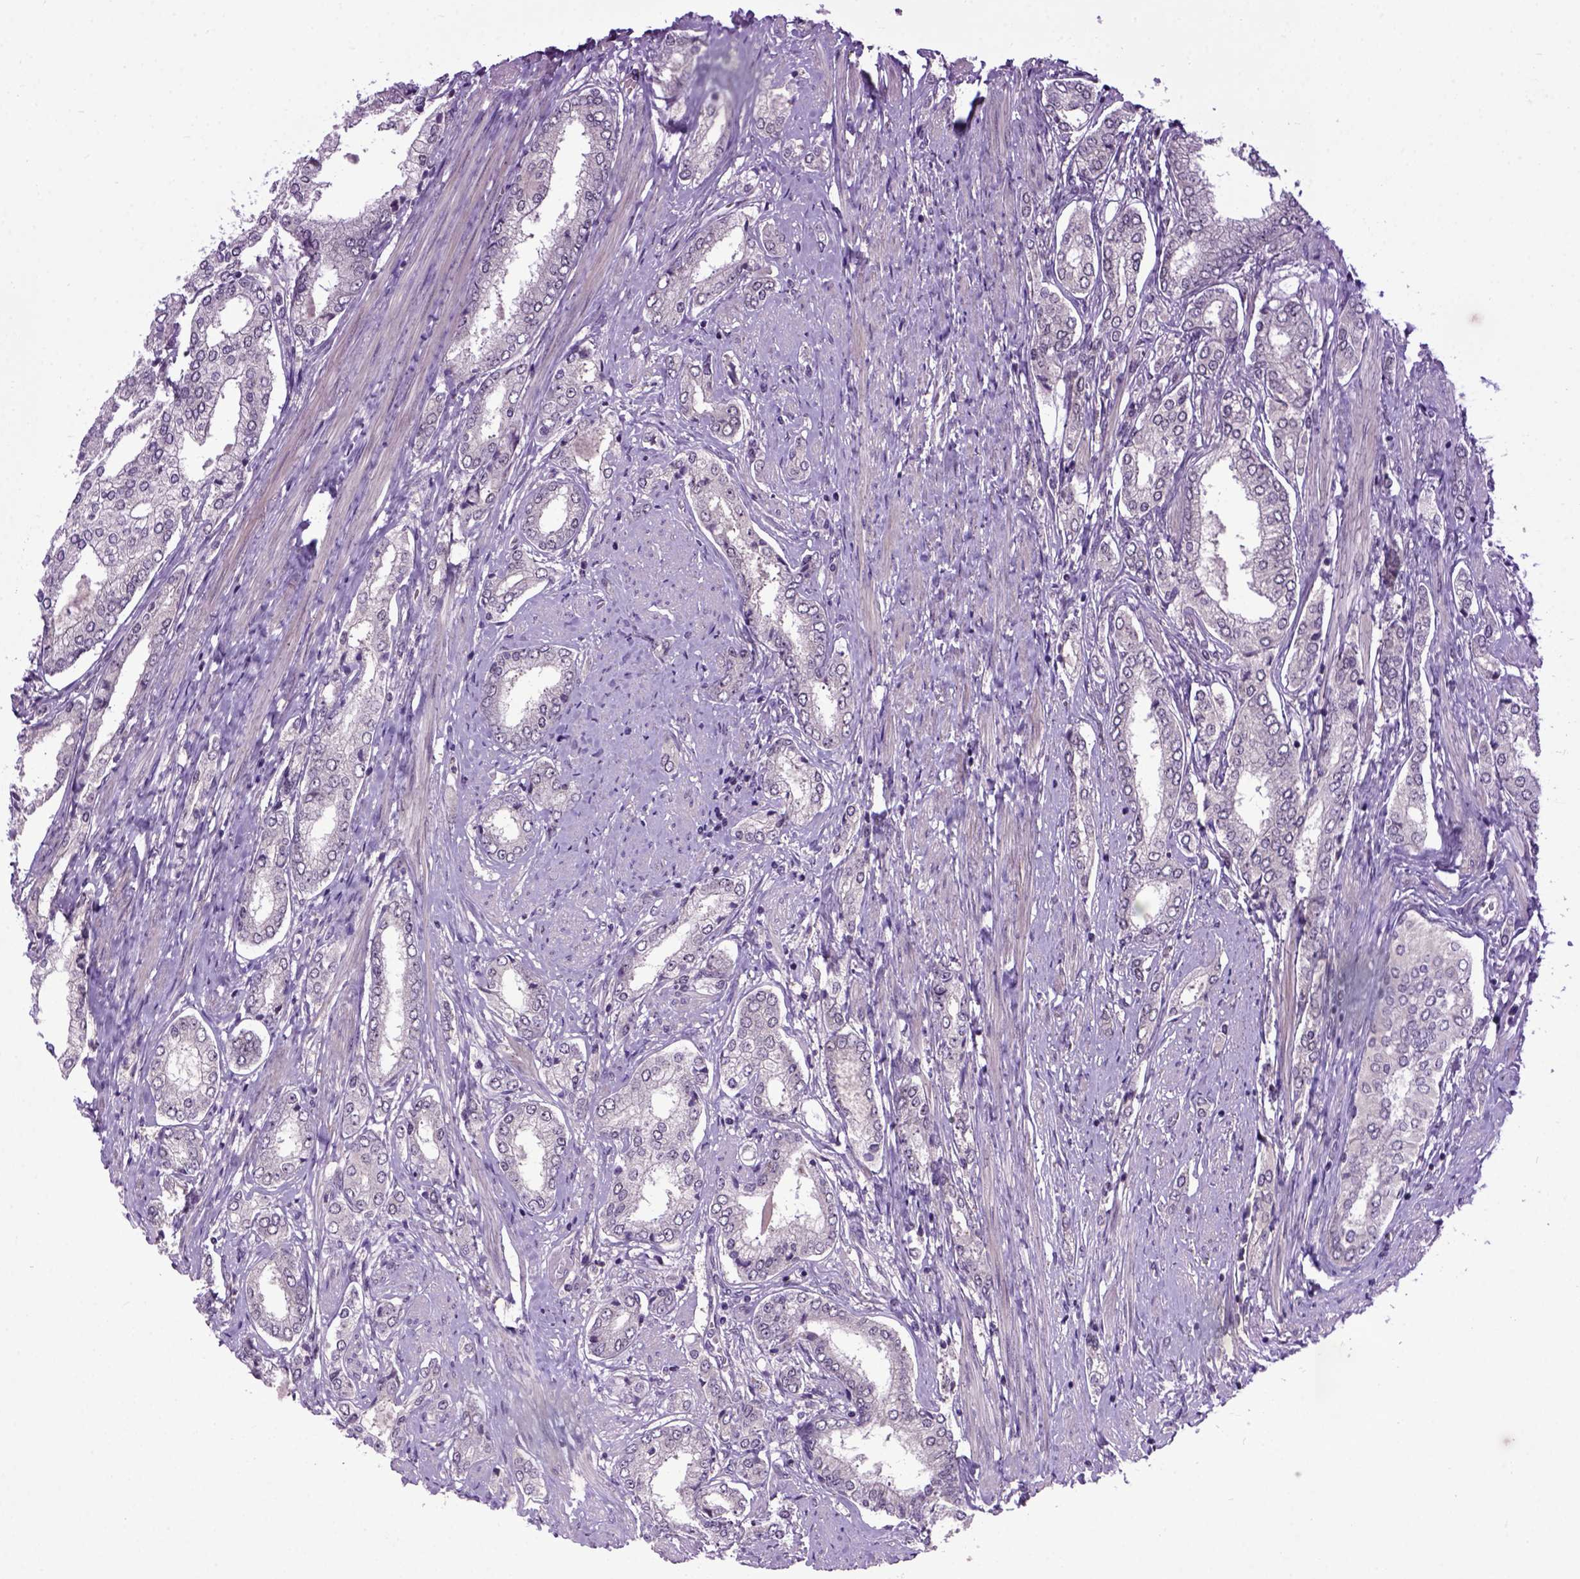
{"staining": {"intensity": "negative", "quantity": "none", "location": "none"}, "tissue": "prostate cancer", "cell_type": "Tumor cells", "image_type": "cancer", "snomed": [{"axis": "morphology", "description": "Adenocarcinoma, NOS"}, {"axis": "topography", "description": "Prostate"}], "caption": "Immunohistochemical staining of prostate cancer (adenocarcinoma) displays no significant staining in tumor cells.", "gene": "RAB43", "patient": {"sex": "male", "age": 63}}